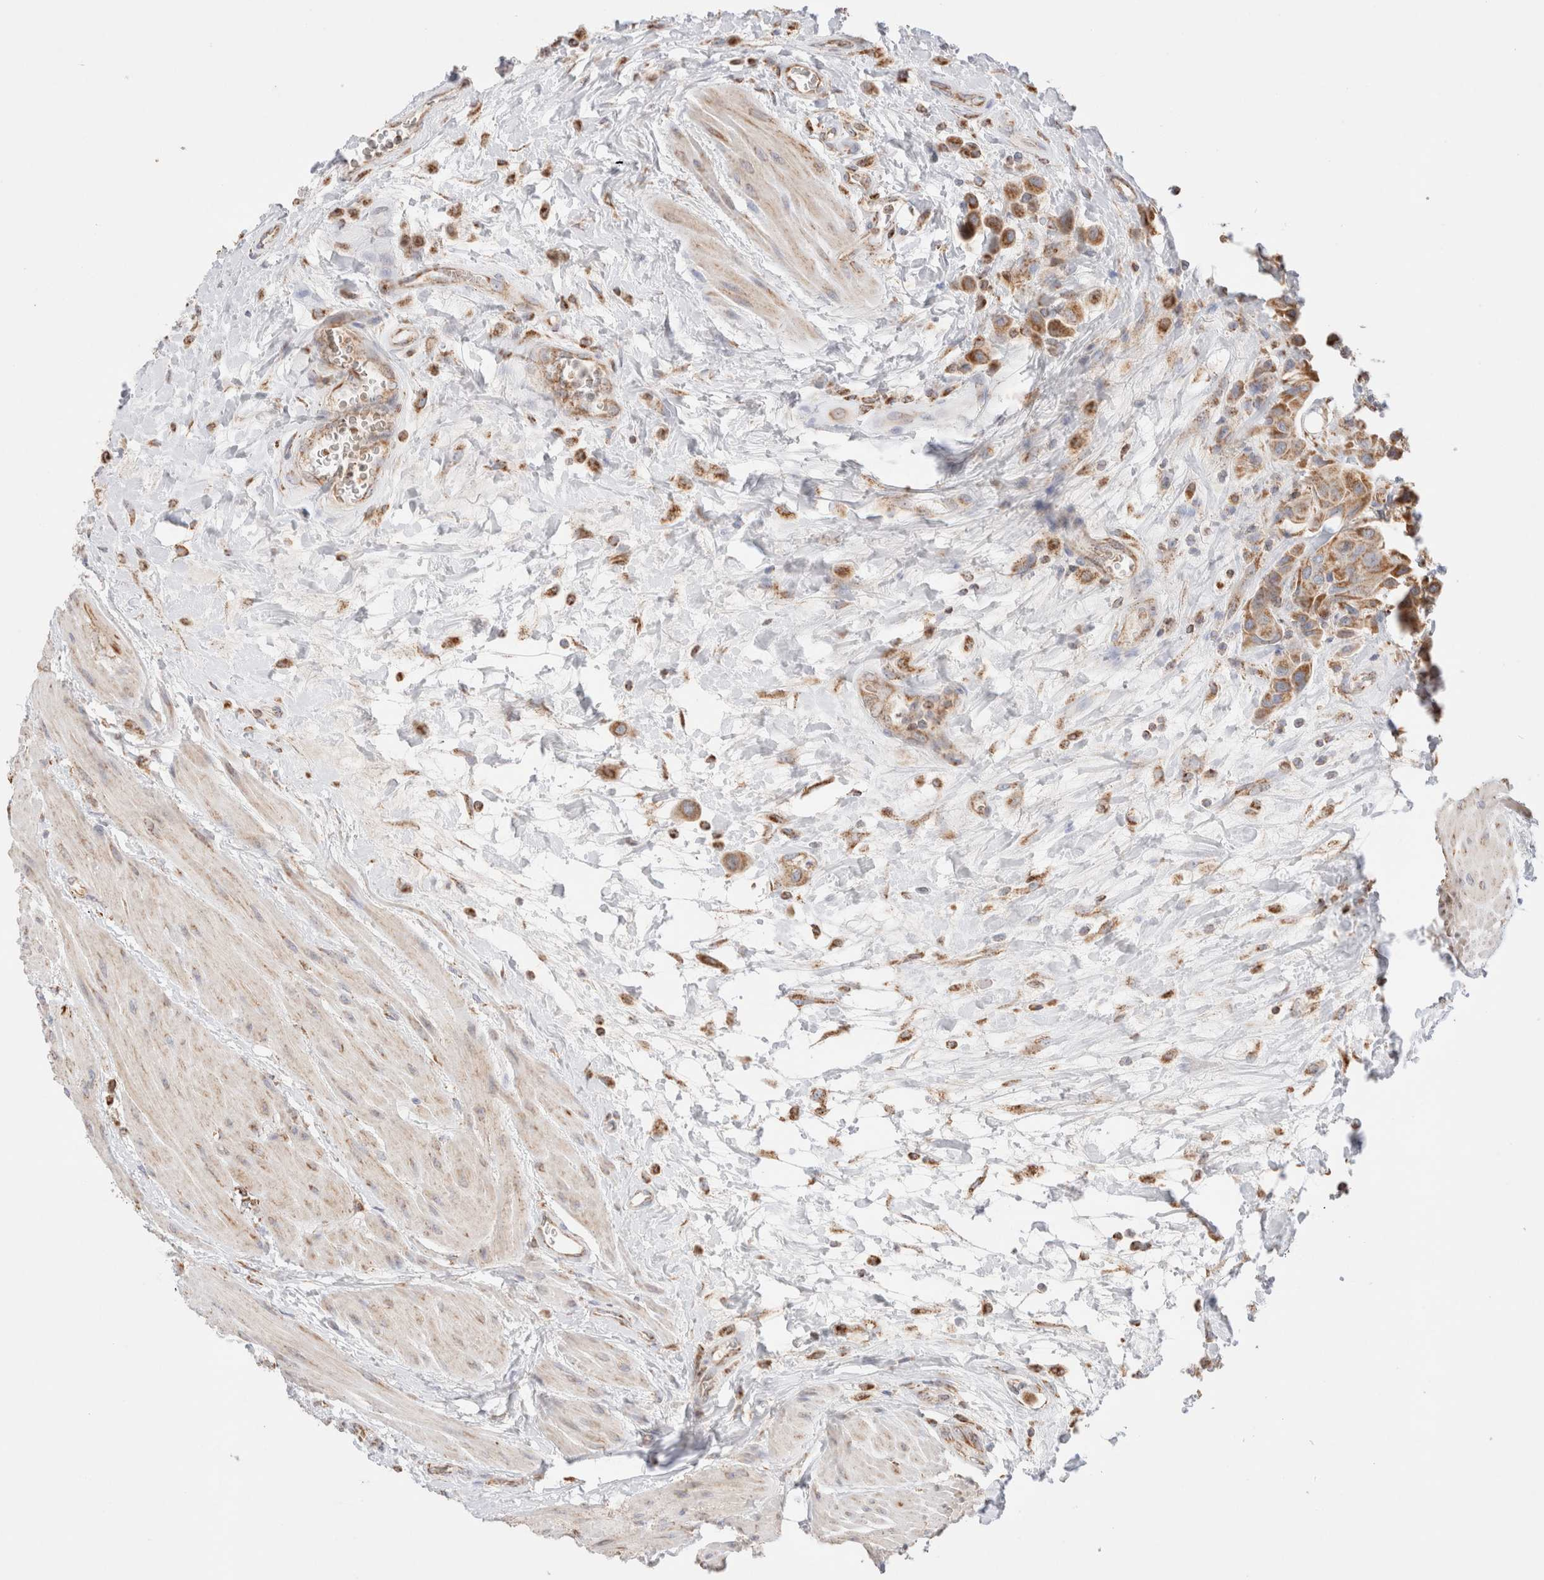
{"staining": {"intensity": "moderate", "quantity": ">75%", "location": "cytoplasmic/membranous"}, "tissue": "urothelial cancer", "cell_type": "Tumor cells", "image_type": "cancer", "snomed": [{"axis": "morphology", "description": "Urothelial carcinoma, High grade"}, {"axis": "topography", "description": "Urinary bladder"}], "caption": "A brown stain labels moderate cytoplasmic/membranous expression of a protein in urothelial cancer tumor cells.", "gene": "TMPPE", "patient": {"sex": "male", "age": 50}}